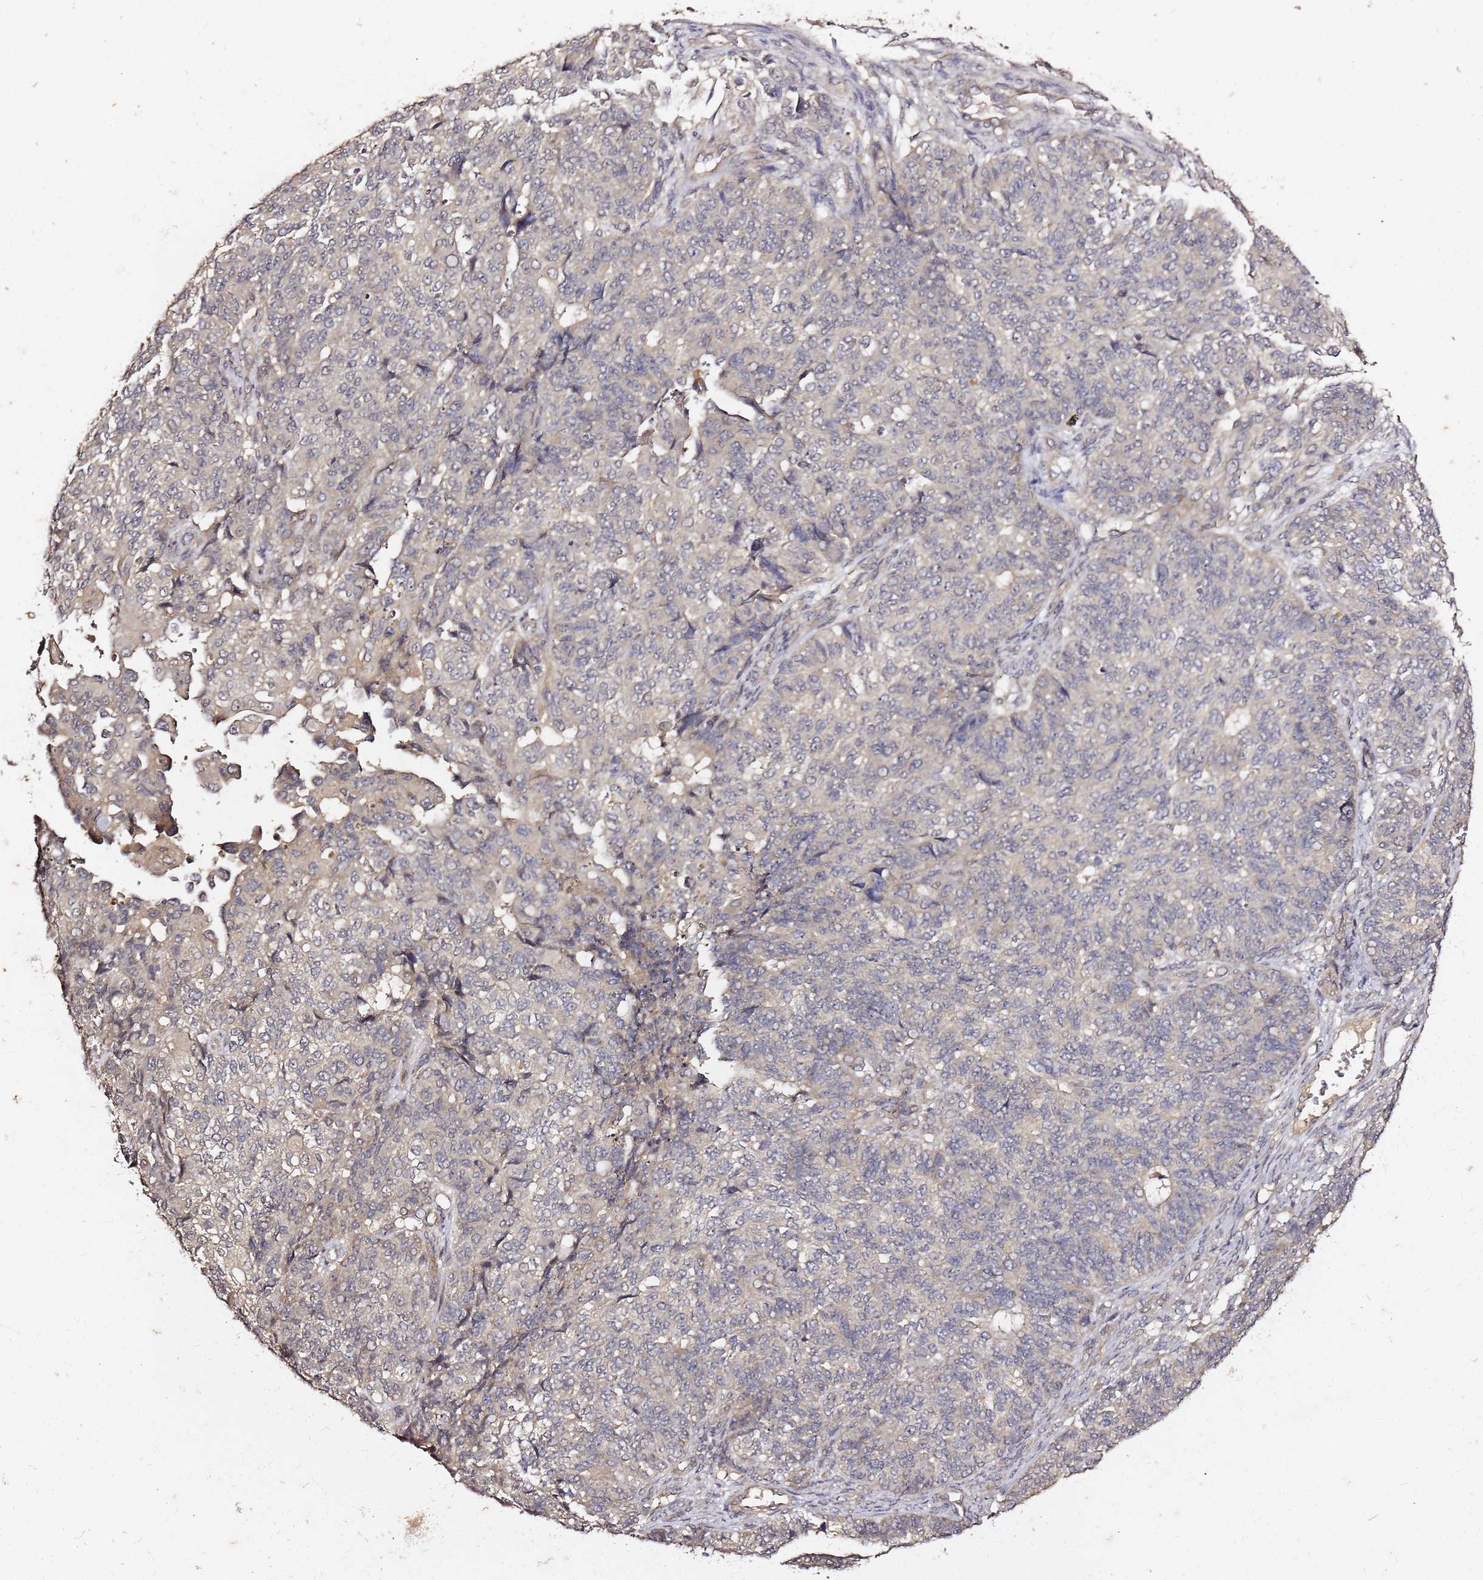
{"staining": {"intensity": "negative", "quantity": "none", "location": "none"}, "tissue": "endometrial cancer", "cell_type": "Tumor cells", "image_type": "cancer", "snomed": [{"axis": "morphology", "description": "Adenocarcinoma, NOS"}, {"axis": "topography", "description": "Endometrium"}], "caption": "This image is of endometrial cancer (adenocarcinoma) stained with immunohistochemistry (IHC) to label a protein in brown with the nuclei are counter-stained blue. There is no positivity in tumor cells. (Brightfield microscopy of DAB immunohistochemistry (IHC) at high magnification).", "gene": "C6orf136", "patient": {"sex": "female", "age": 32}}